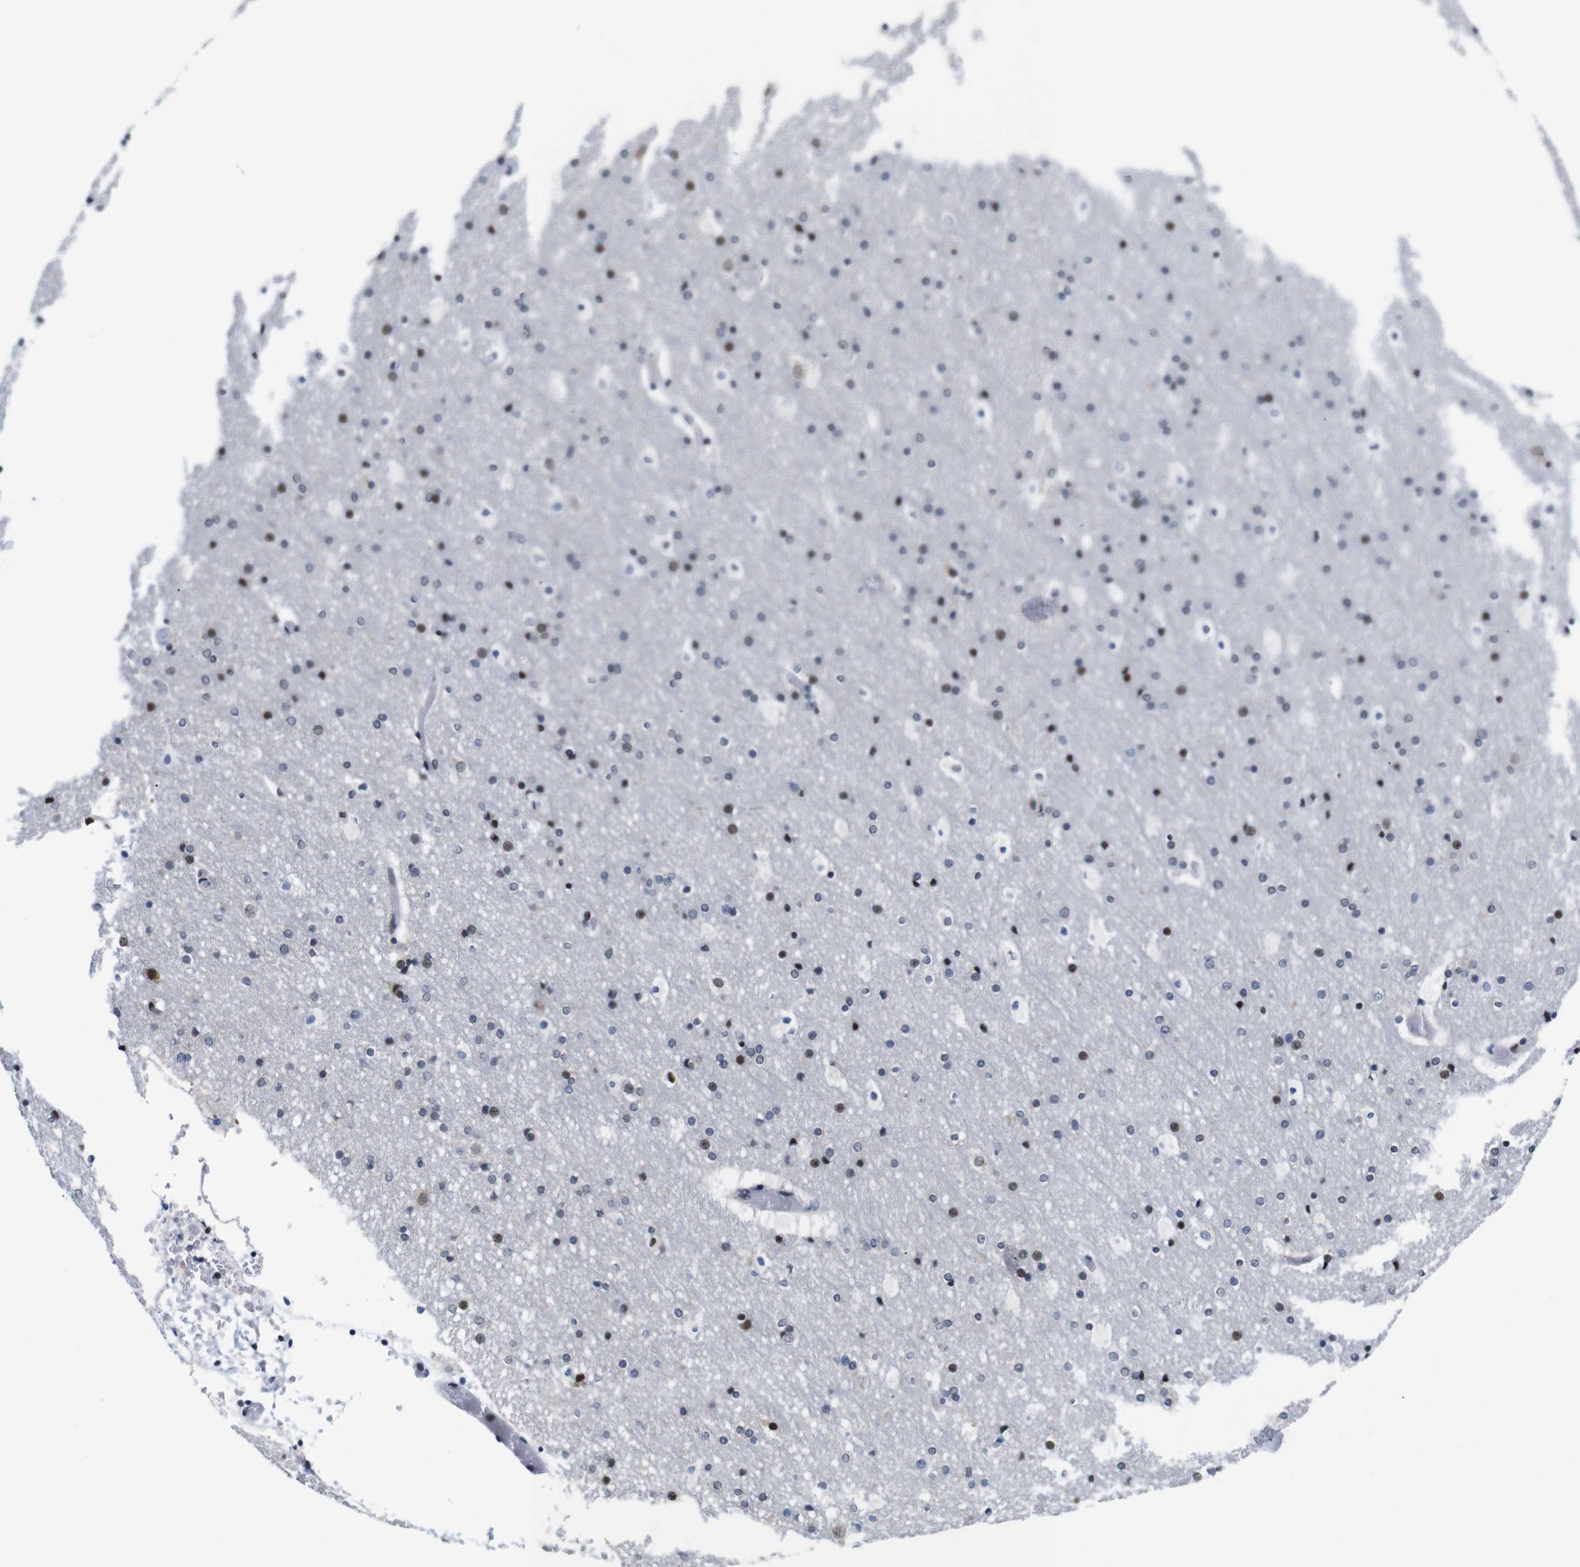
{"staining": {"intensity": "moderate", "quantity": "<25%", "location": "nuclear"}, "tissue": "cerebral cortex", "cell_type": "Endothelial cells", "image_type": "normal", "snomed": [{"axis": "morphology", "description": "Normal tissue, NOS"}, {"axis": "topography", "description": "Cerebral cortex"}], "caption": "Endothelial cells reveal low levels of moderate nuclear staining in about <25% of cells in benign cerebral cortex.", "gene": "GATA6", "patient": {"sex": "male", "age": 57}}